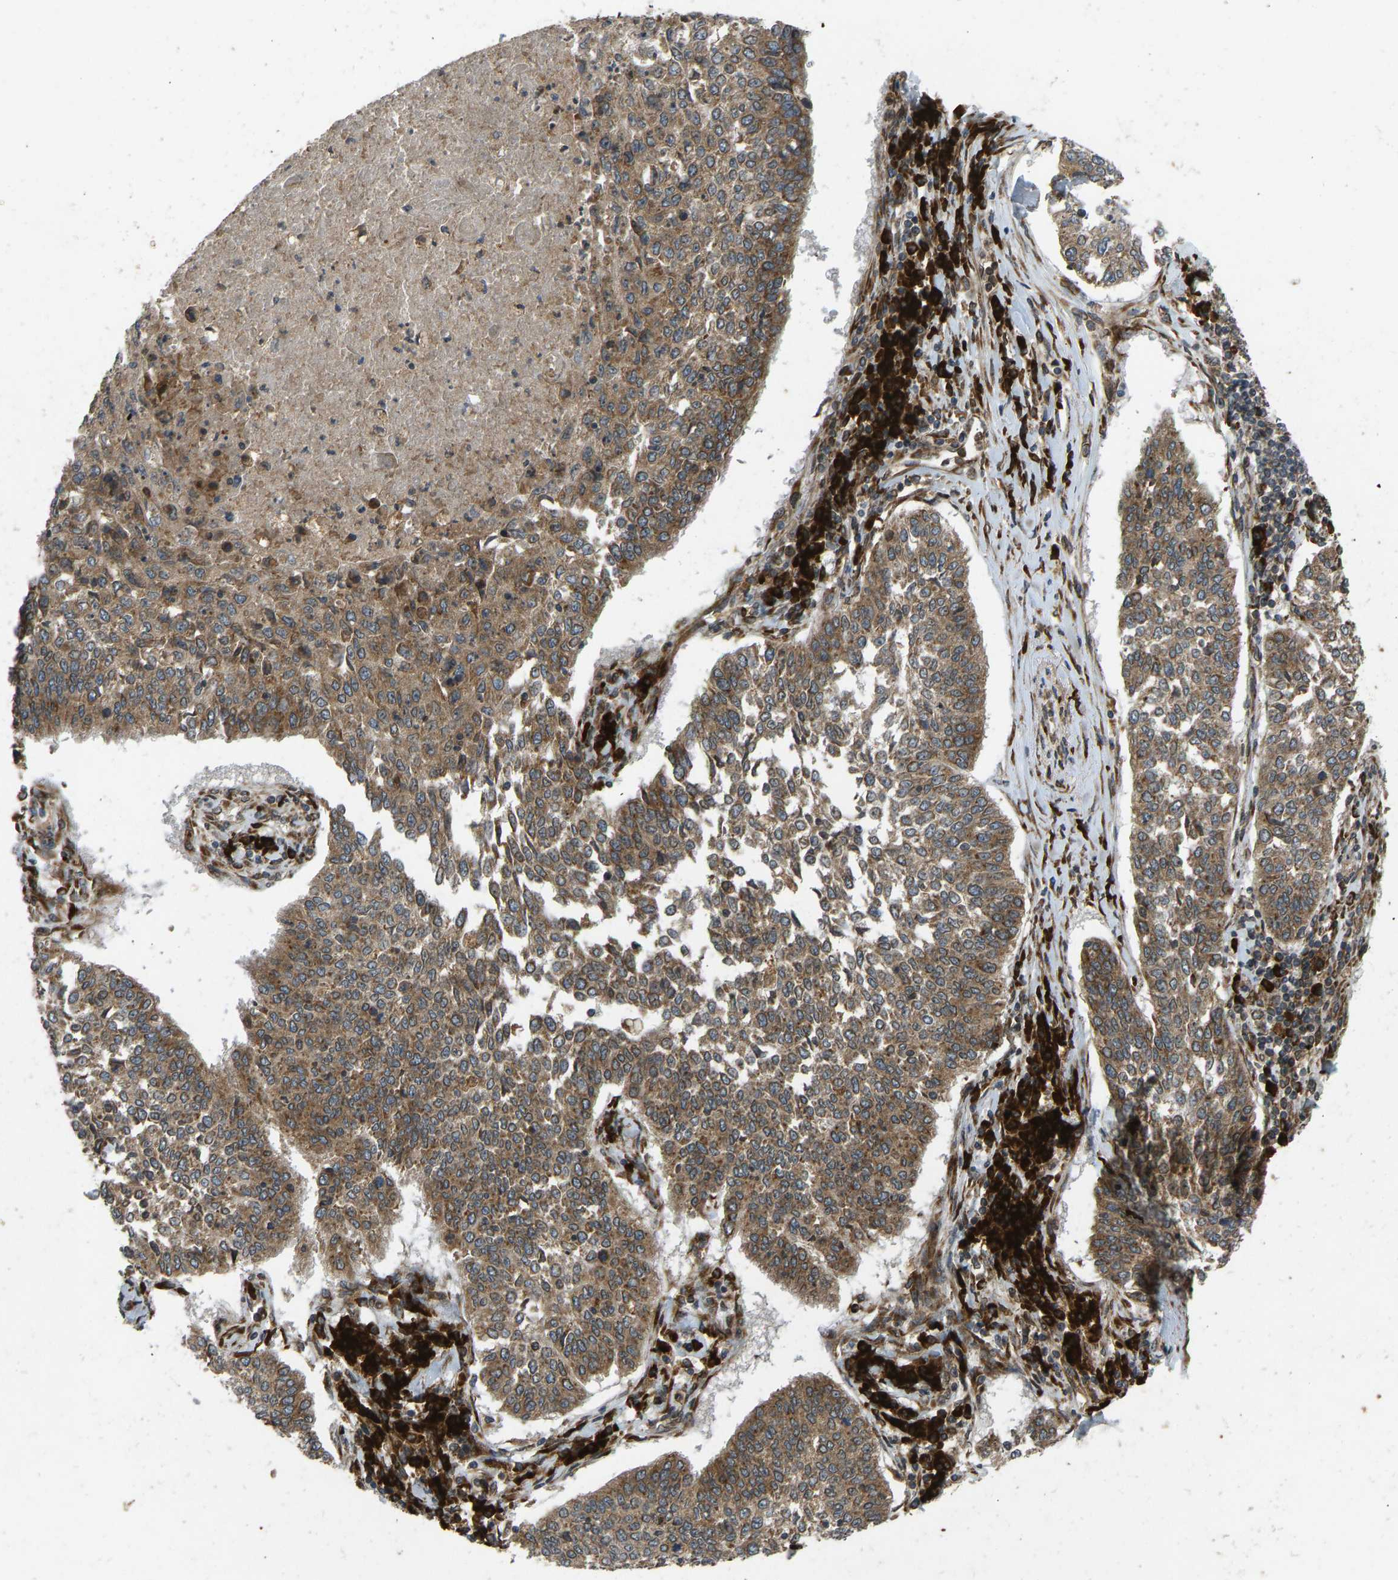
{"staining": {"intensity": "moderate", "quantity": ">75%", "location": "cytoplasmic/membranous"}, "tissue": "lung cancer", "cell_type": "Tumor cells", "image_type": "cancer", "snomed": [{"axis": "morphology", "description": "Normal tissue, NOS"}, {"axis": "morphology", "description": "Squamous cell carcinoma, NOS"}, {"axis": "topography", "description": "Cartilage tissue"}, {"axis": "topography", "description": "Bronchus"}, {"axis": "topography", "description": "Lung"}], "caption": "Protein staining of squamous cell carcinoma (lung) tissue demonstrates moderate cytoplasmic/membranous expression in about >75% of tumor cells.", "gene": "RPN2", "patient": {"sex": "female", "age": 49}}